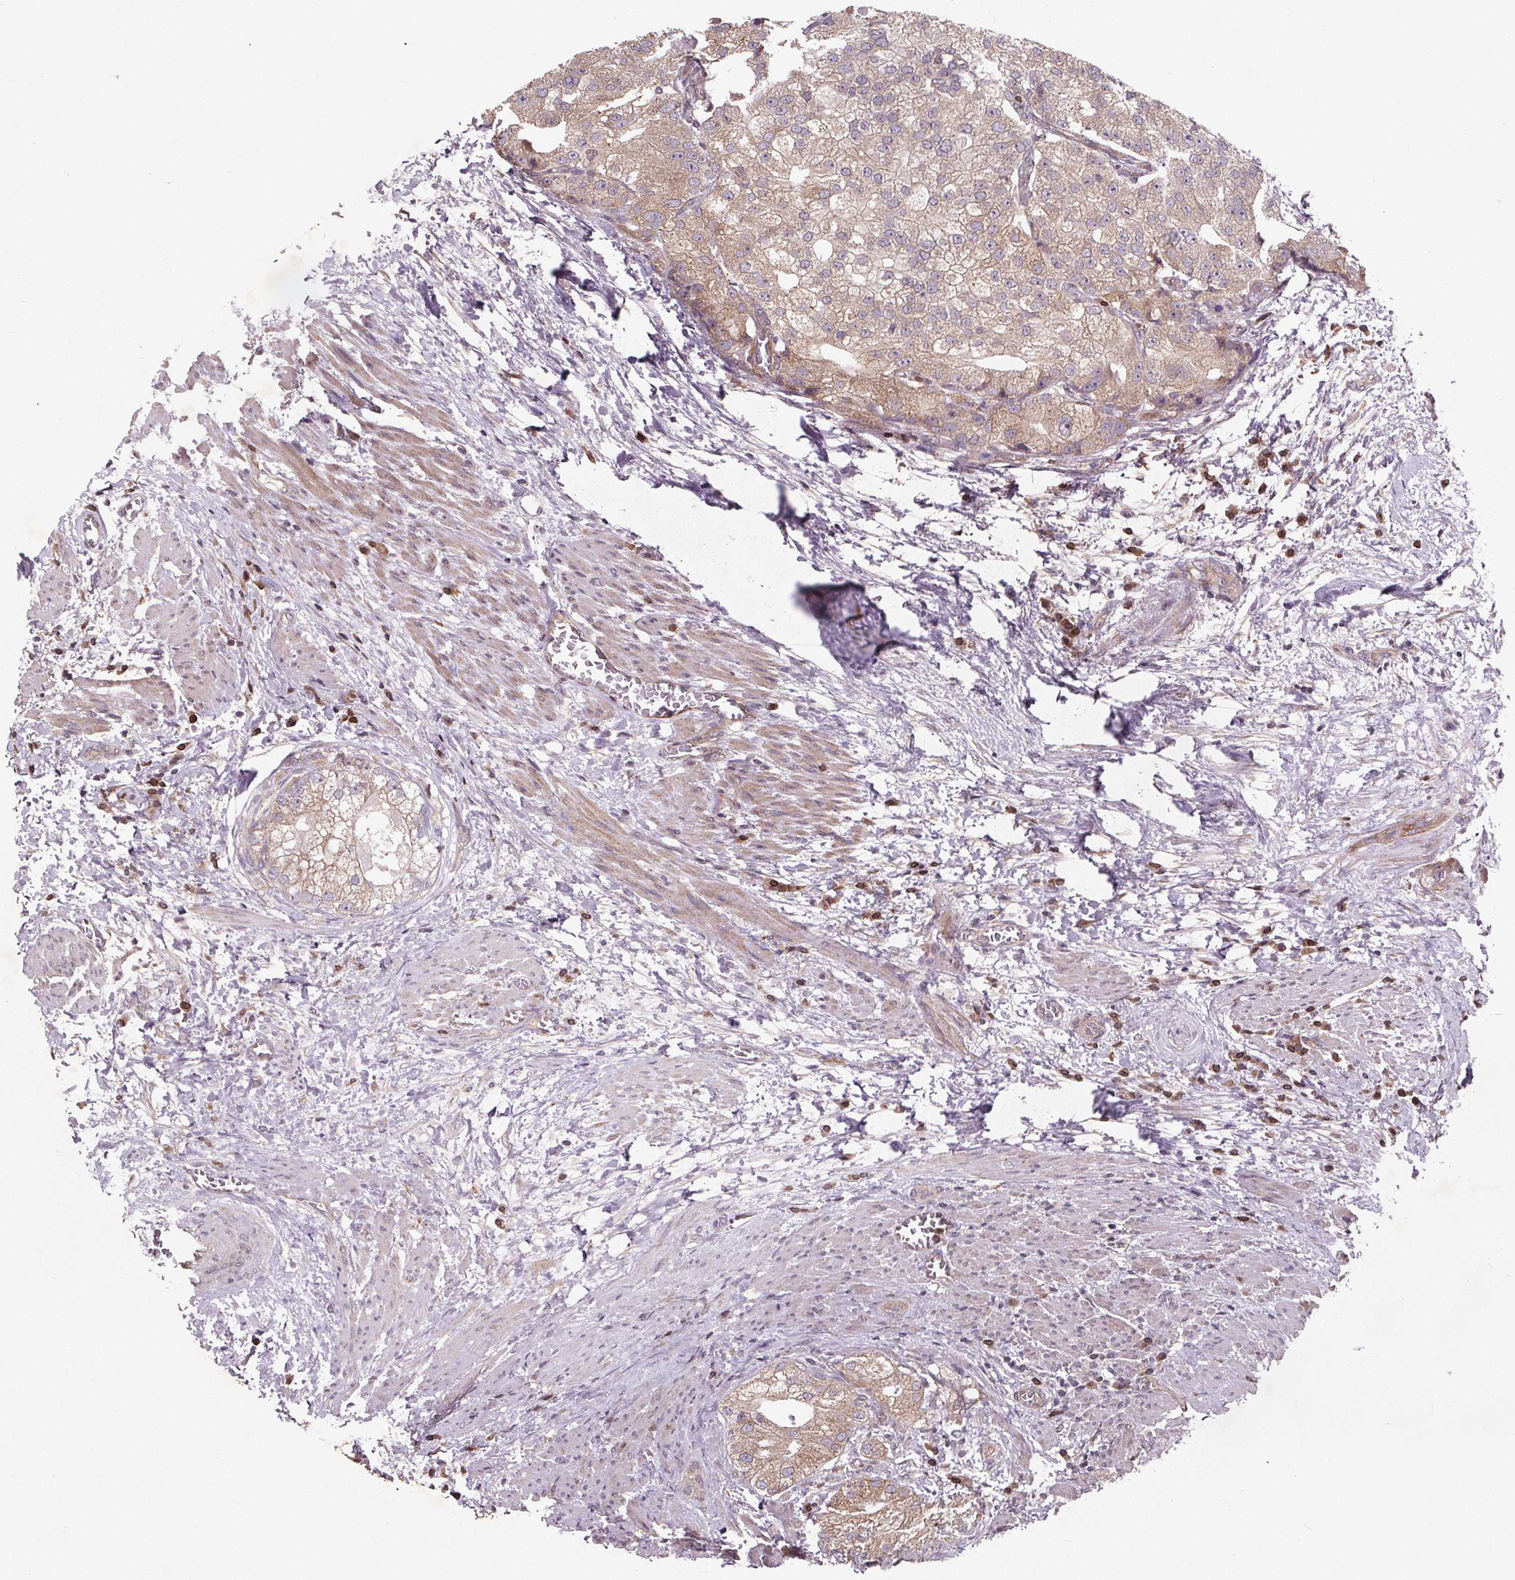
{"staining": {"intensity": "moderate", "quantity": "25%-75%", "location": "cytoplasmic/membranous"}, "tissue": "prostate cancer", "cell_type": "Tumor cells", "image_type": "cancer", "snomed": [{"axis": "morphology", "description": "Adenocarcinoma, High grade"}, {"axis": "topography", "description": "Prostate"}], "caption": "Protein staining of prostate cancer (high-grade adenocarcinoma) tissue shows moderate cytoplasmic/membranous staining in approximately 25%-75% of tumor cells. (DAB IHC, brown staining for protein, blue staining for nuclei).", "gene": "STRN3", "patient": {"sex": "male", "age": 70}}